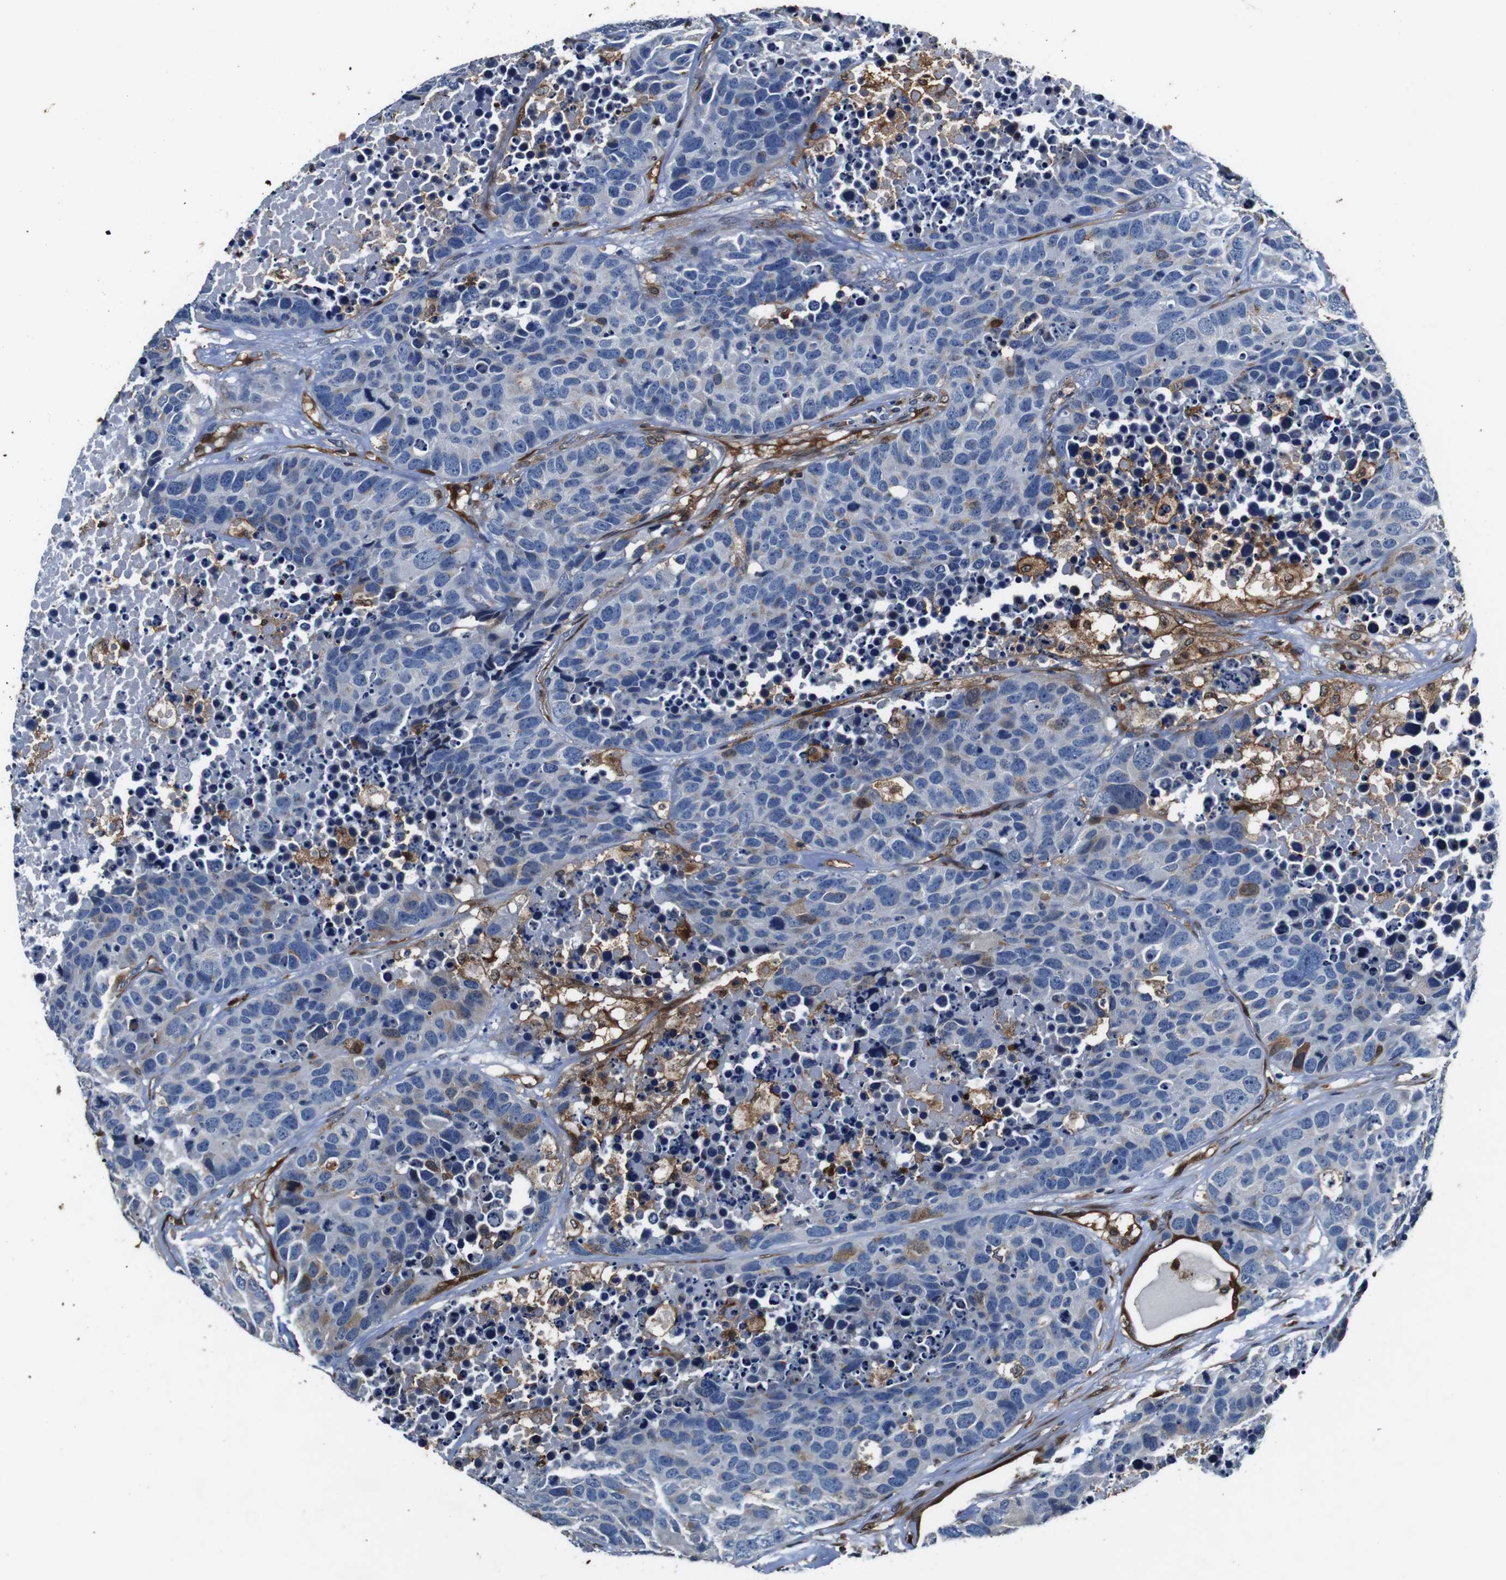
{"staining": {"intensity": "negative", "quantity": "none", "location": "none"}, "tissue": "carcinoid", "cell_type": "Tumor cells", "image_type": "cancer", "snomed": [{"axis": "morphology", "description": "Carcinoid, malignant, NOS"}, {"axis": "topography", "description": "Lung"}], "caption": "This is an immunohistochemistry histopathology image of human carcinoid. There is no expression in tumor cells.", "gene": "ANXA1", "patient": {"sex": "male", "age": 60}}